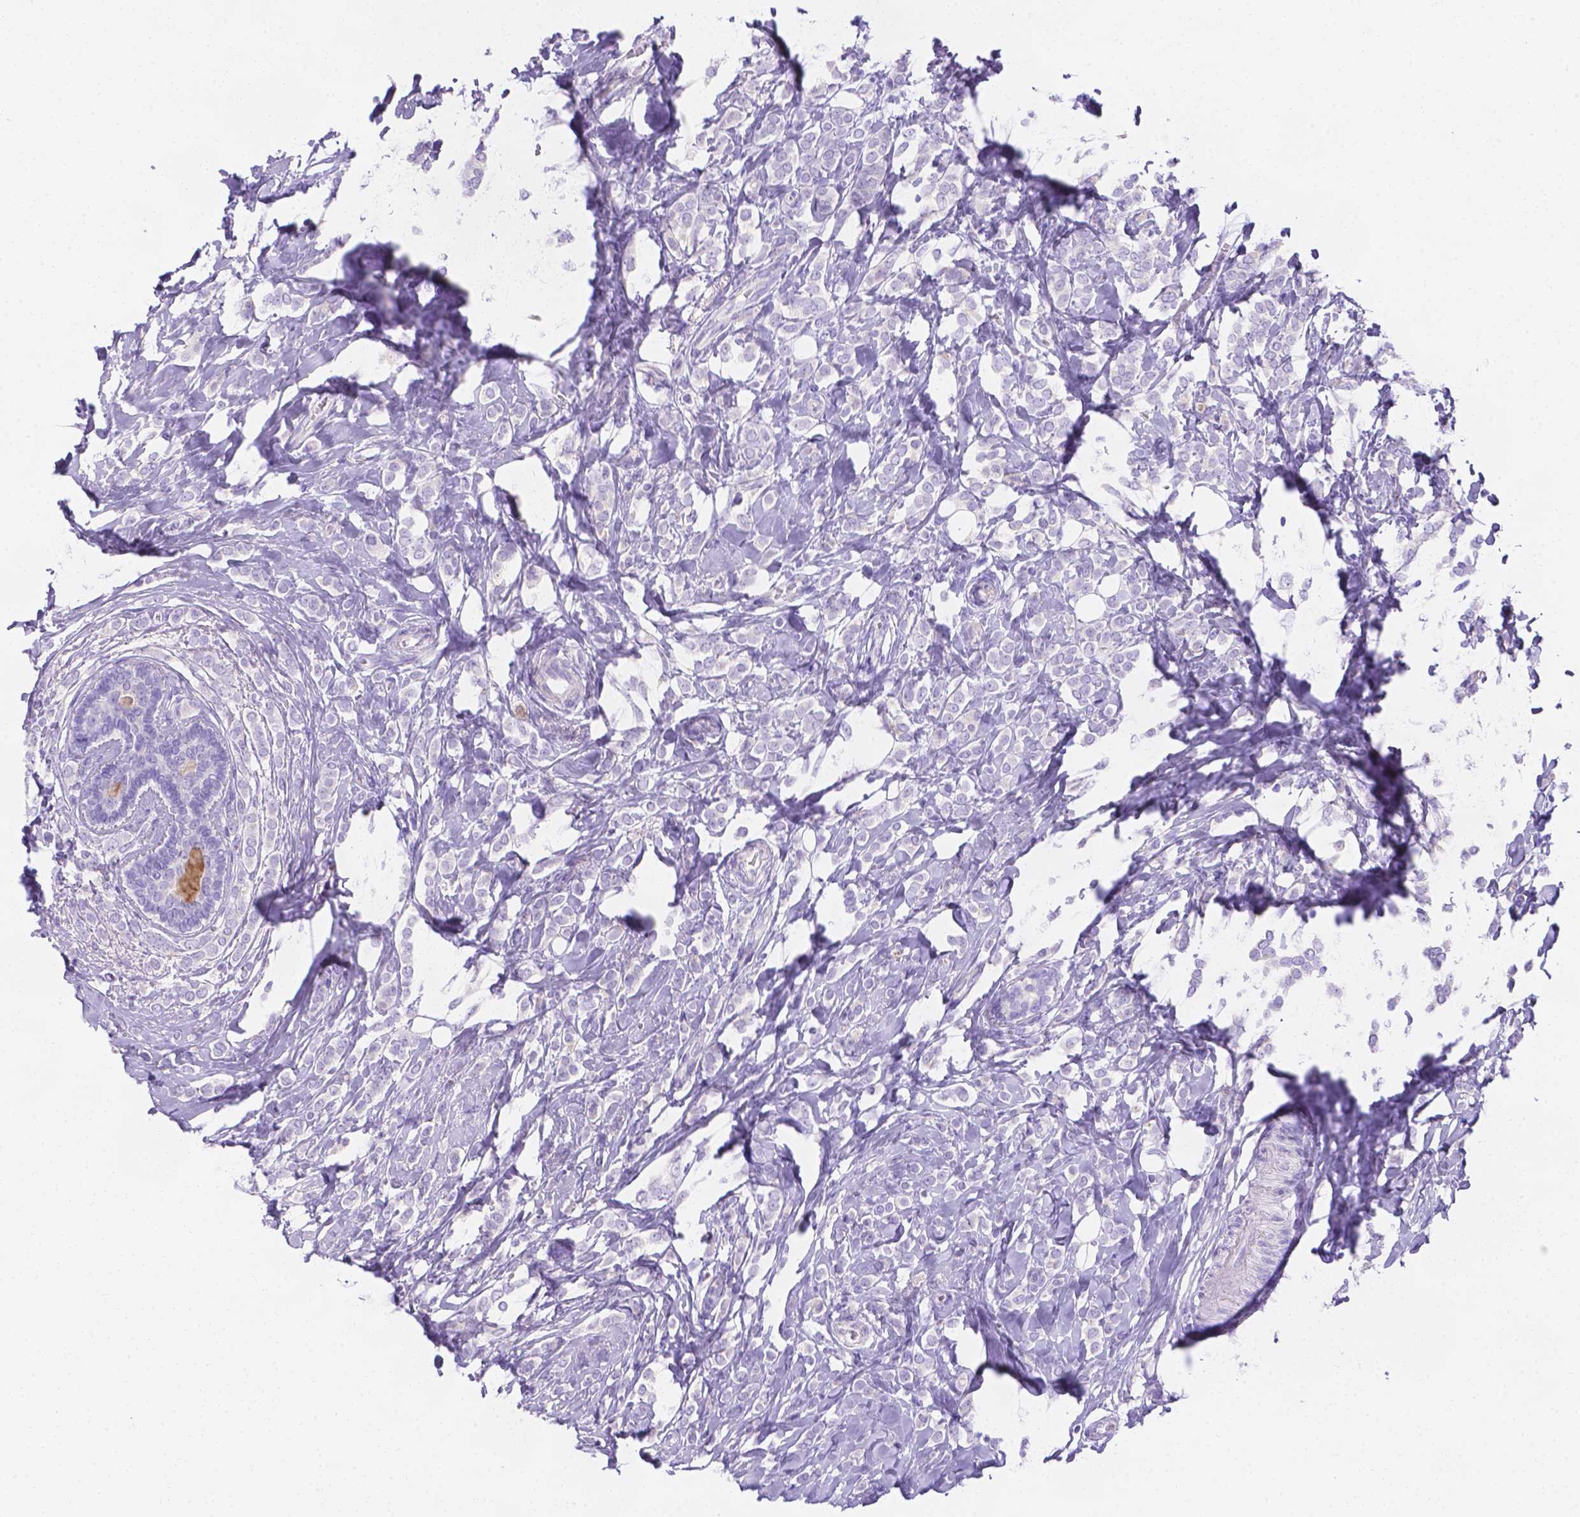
{"staining": {"intensity": "negative", "quantity": "none", "location": "none"}, "tissue": "breast cancer", "cell_type": "Tumor cells", "image_type": "cancer", "snomed": [{"axis": "morphology", "description": "Lobular carcinoma"}, {"axis": "topography", "description": "Breast"}], "caption": "Immunohistochemistry photomicrograph of breast cancer (lobular carcinoma) stained for a protein (brown), which demonstrates no staining in tumor cells. (Brightfield microscopy of DAB (3,3'-diaminobenzidine) immunohistochemistry at high magnification).", "gene": "MLN", "patient": {"sex": "female", "age": 49}}